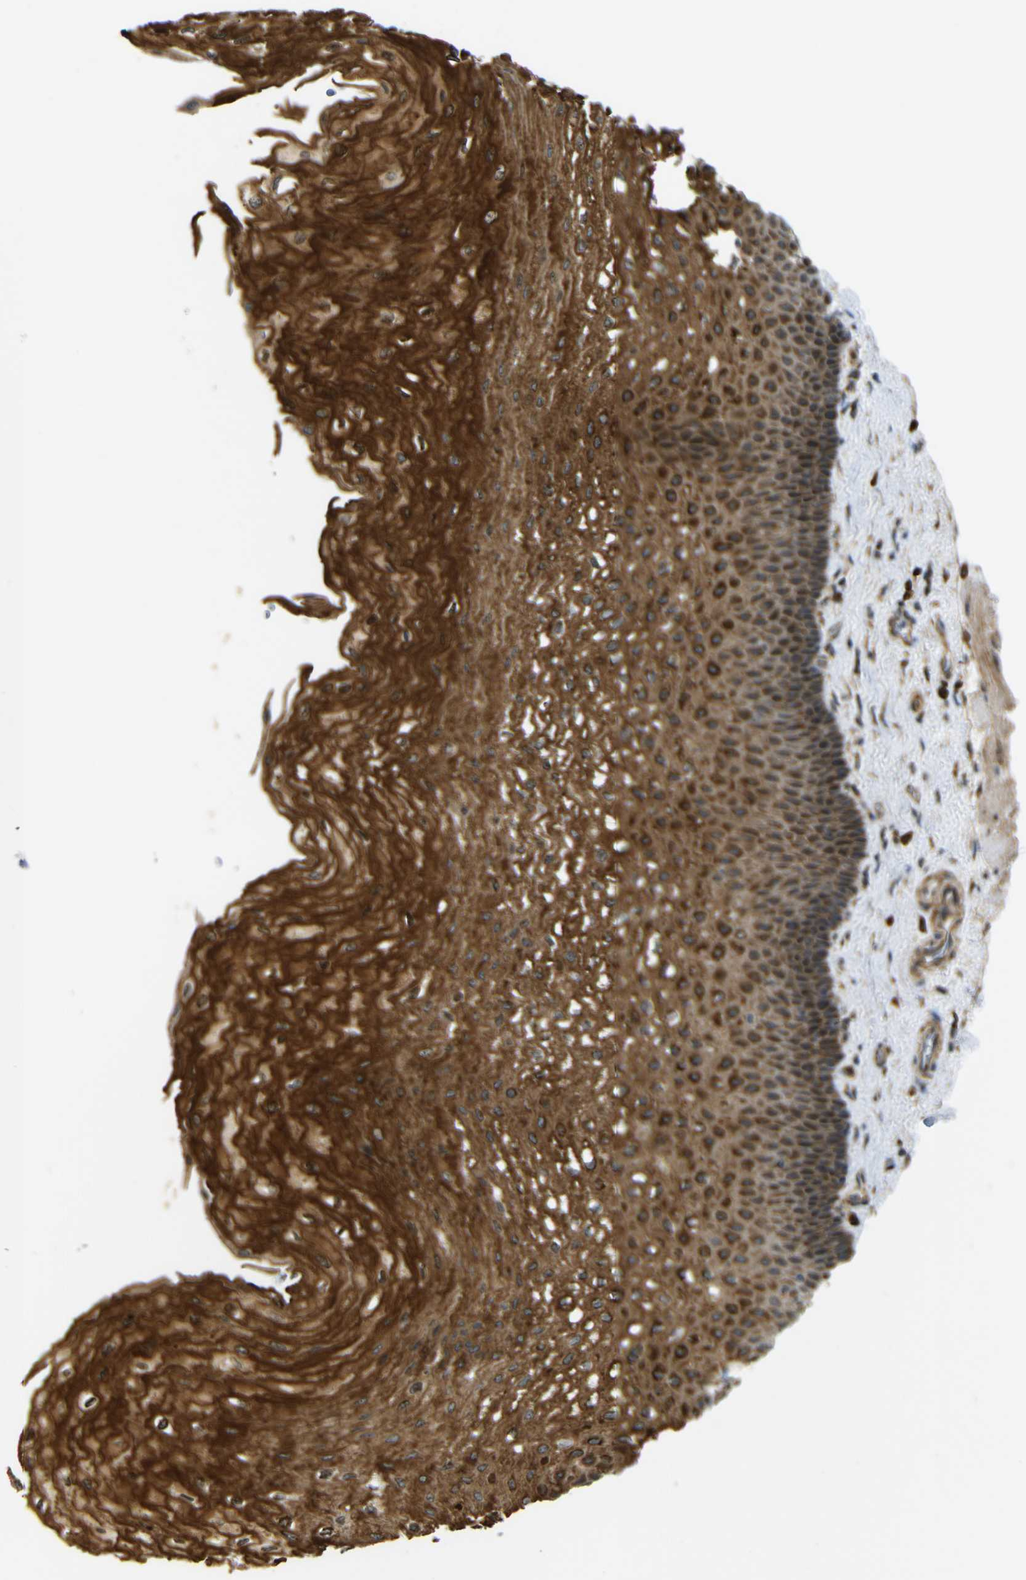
{"staining": {"intensity": "strong", "quantity": ">75%", "location": "cytoplasmic/membranous"}, "tissue": "esophagus", "cell_type": "Squamous epithelial cells", "image_type": "normal", "snomed": [{"axis": "morphology", "description": "Normal tissue, NOS"}, {"axis": "topography", "description": "Esophagus"}], "caption": "Immunohistochemical staining of unremarkable human esophagus exhibits strong cytoplasmic/membranous protein staining in about >75% of squamous epithelial cells.", "gene": "KANK4", "patient": {"sex": "female", "age": 72}}